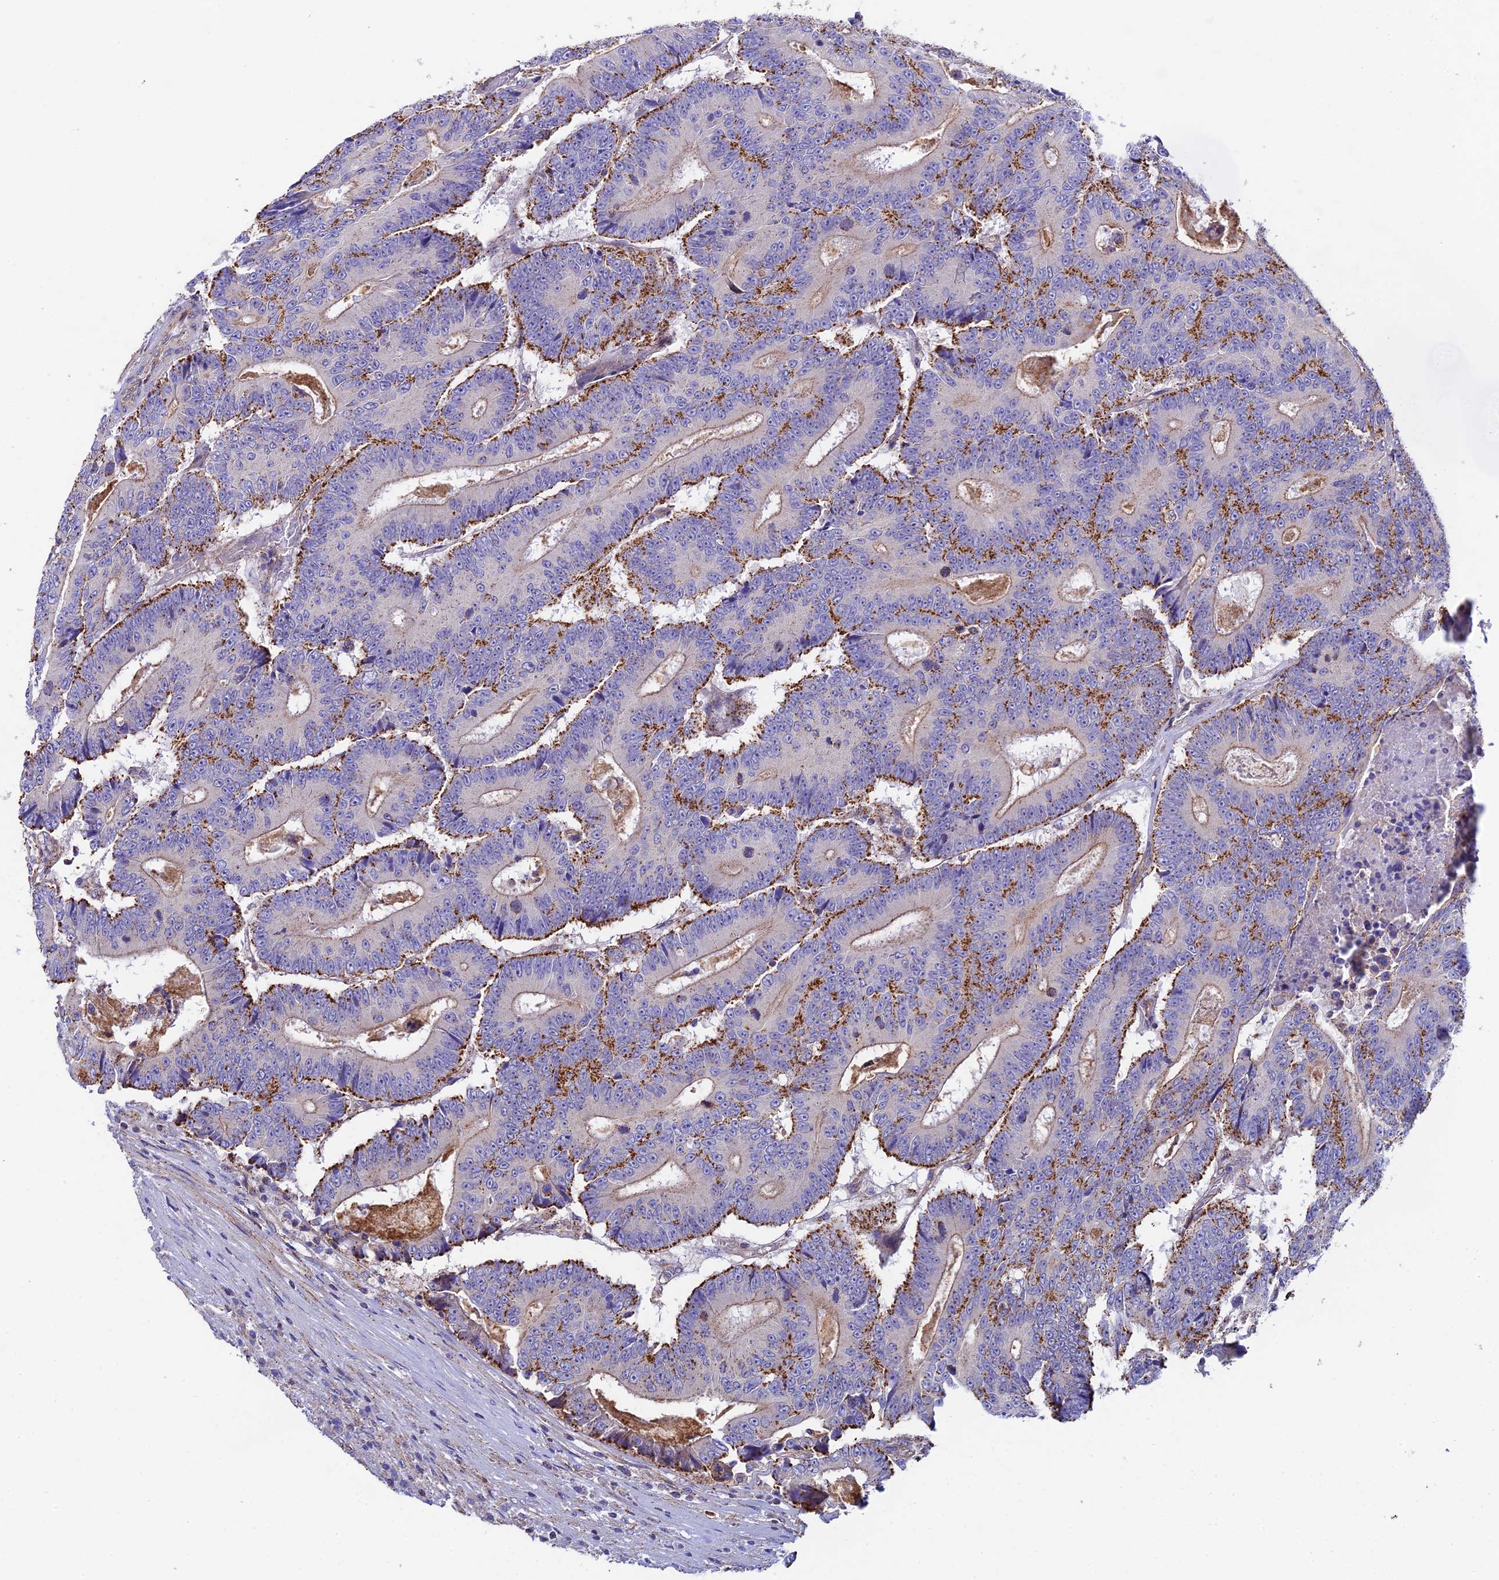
{"staining": {"intensity": "strong", "quantity": "<25%", "location": "cytoplasmic/membranous"}, "tissue": "colorectal cancer", "cell_type": "Tumor cells", "image_type": "cancer", "snomed": [{"axis": "morphology", "description": "Adenocarcinoma, NOS"}, {"axis": "topography", "description": "Colon"}], "caption": "There is medium levels of strong cytoplasmic/membranous positivity in tumor cells of colorectal cancer, as demonstrated by immunohistochemical staining (brown color).", "gene": "QRFP", "patient": {"sex": "male", "age": 83}}